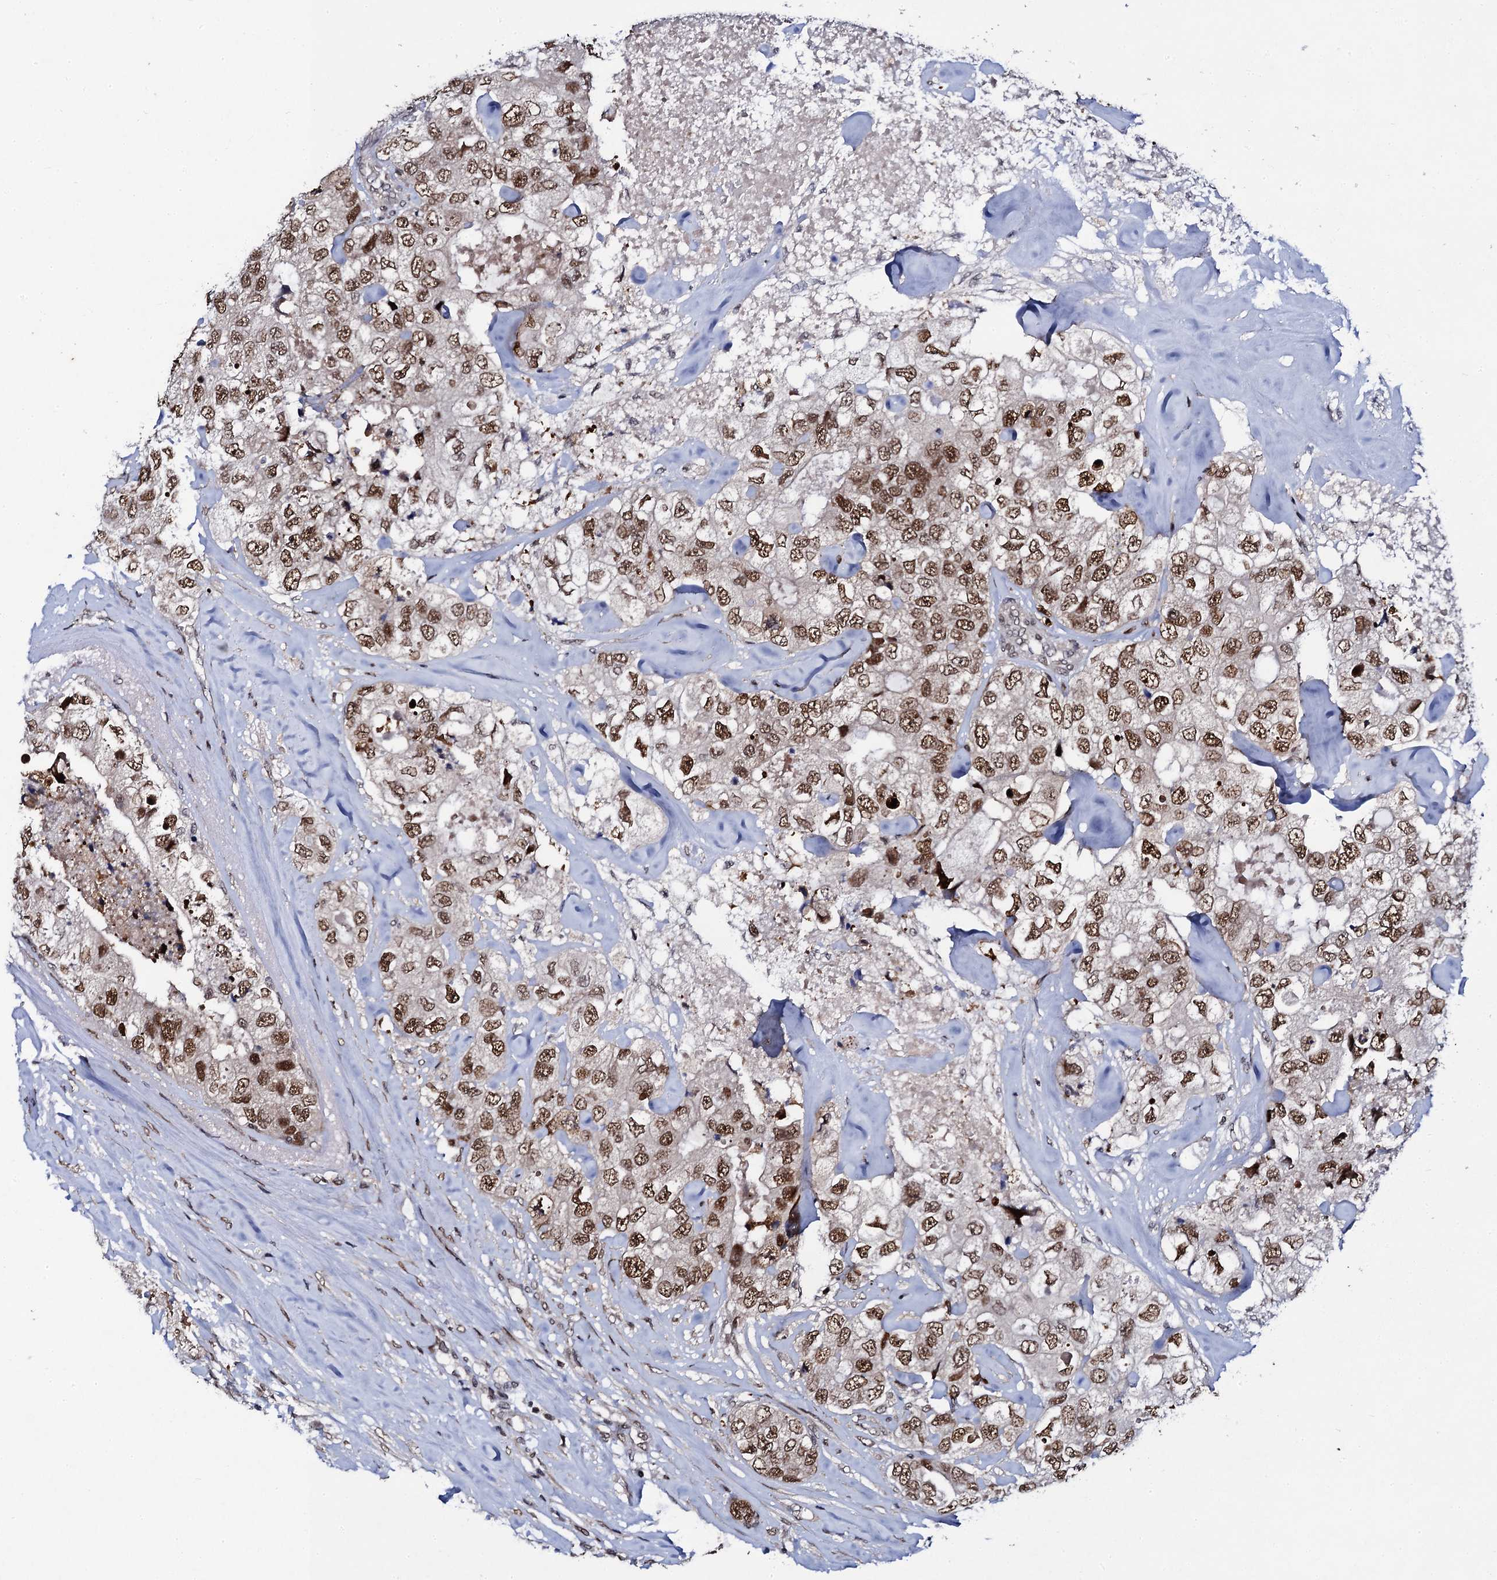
{"staining": {"intensity": "strong", "quantity": ">75%", "location": "nuclear"}, "tissue": "breast cancer", "cell_type": "Tumor cells", "image_type": "cancer", "snomed": [{"axis": "morphology", "description": "Duct carcinoma"}, {"axis": "topography", "description": "Breast"}], "caption": "Breast infiltrating ductal carcinoma stained with immunohistochemistry displays strong nuclear positivity in approximately >75% of tumor cells.", "gene": "CSTF3", "patient": {"sex": "female", "age": 62}}